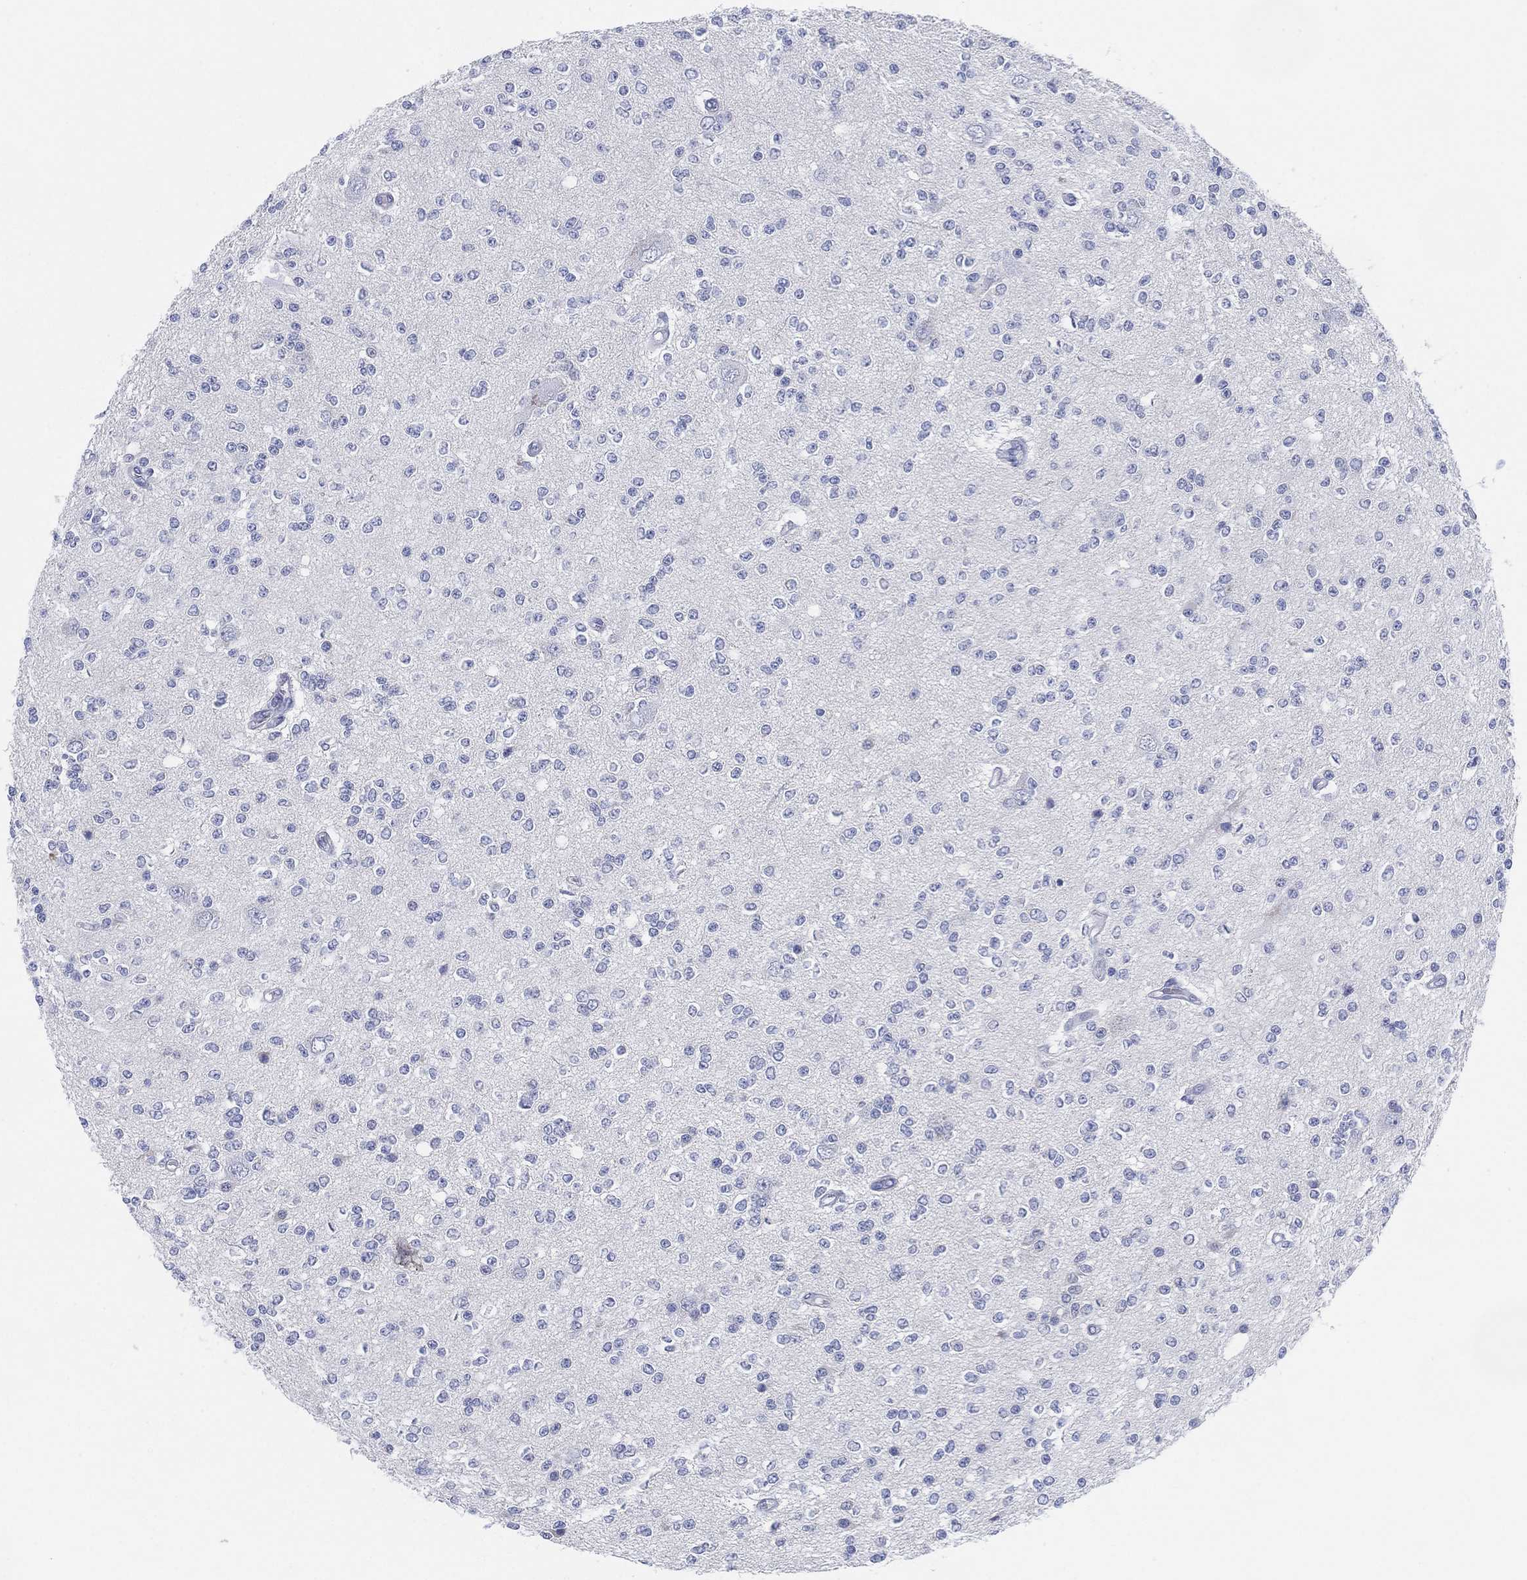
{"staining": {"intensity": "negative", "quantity": "none", "location": "none"}, "tissue": "glioma", "cell_type": "Tumor cells", "image_type": "cancer", "snomed": [{"axis": "morphology", "description": "Glioma, malignant, Low grade"}, {"axis": "topography", "description": "Brain"}], "caption": "The micrograph displays no significant positivity in tumor cells of glioma.", "gene": "ADAD2", "patient": {"sex": "male", "age": 67}}